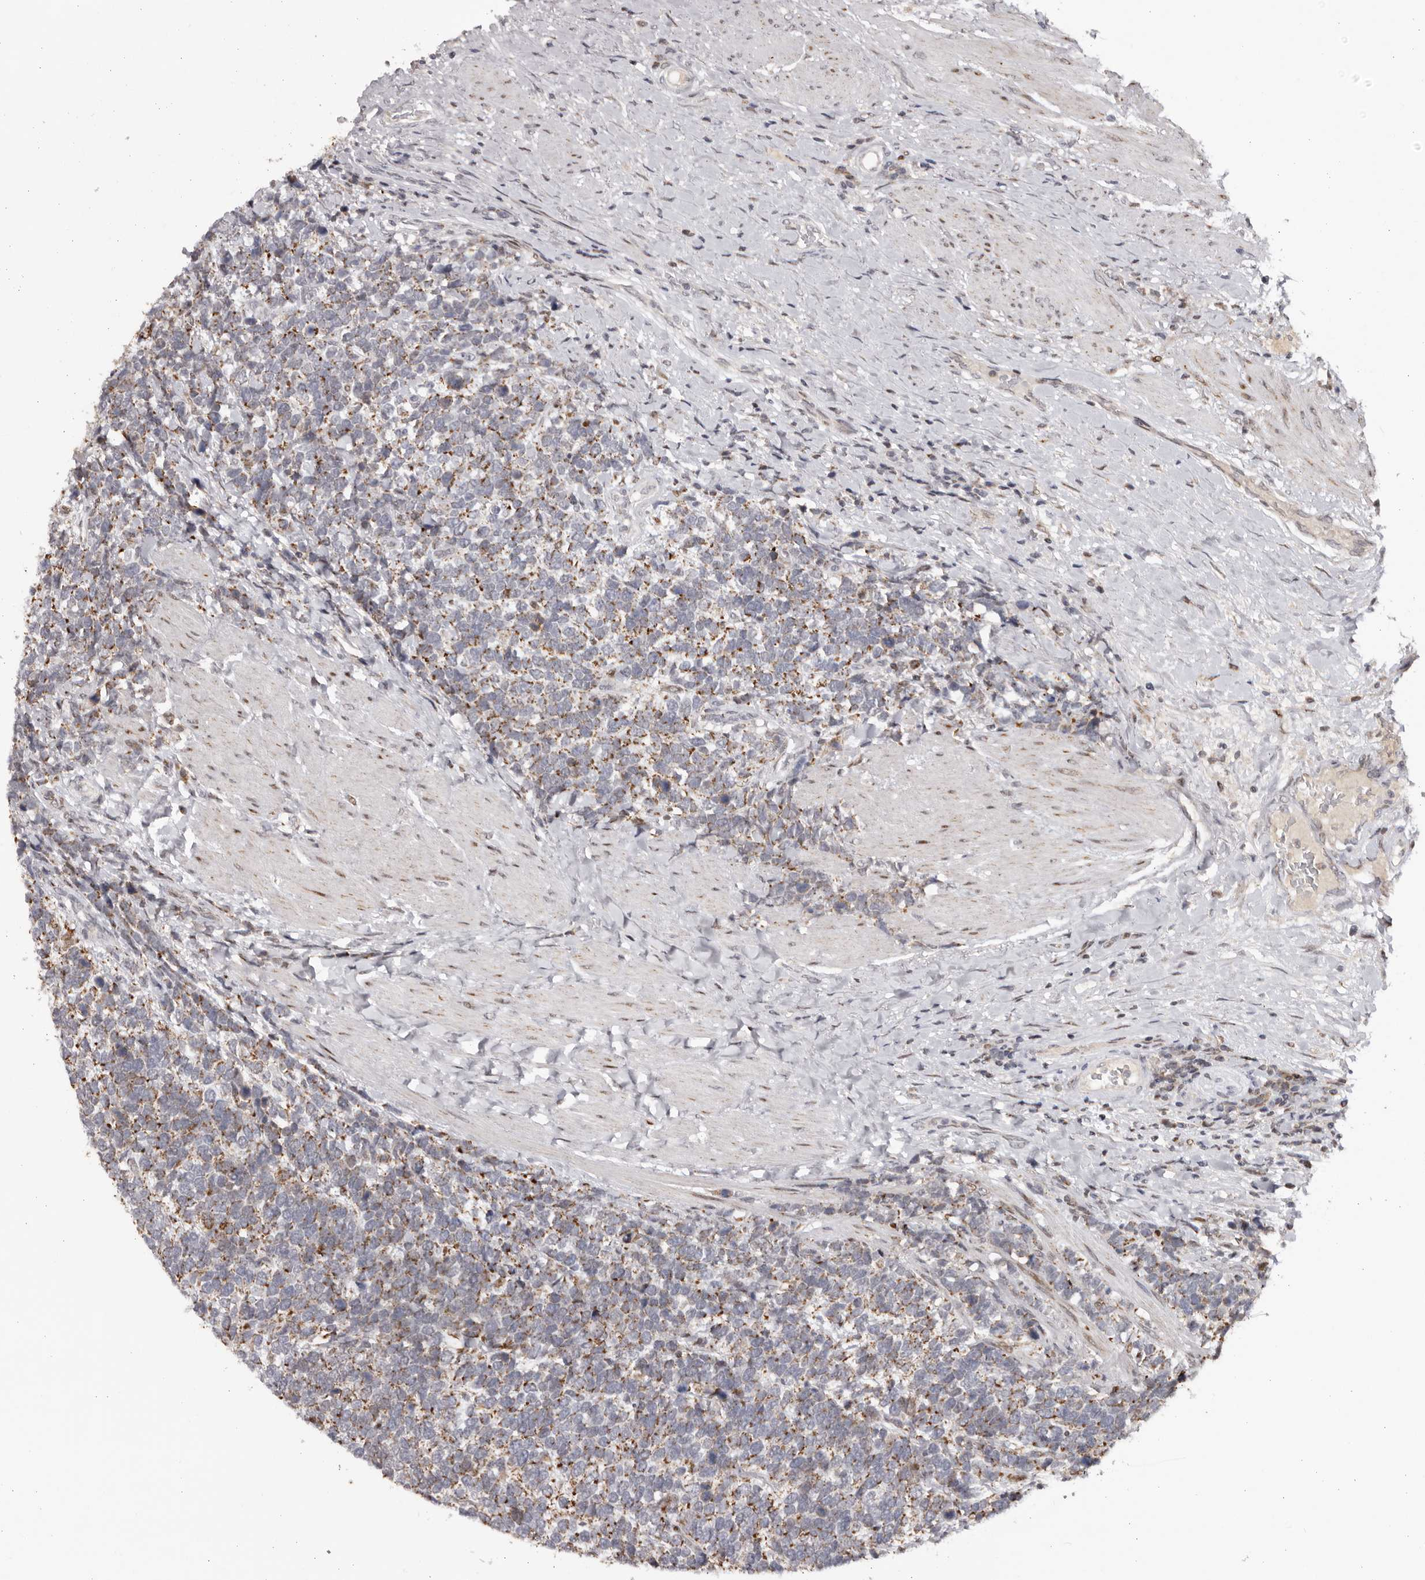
{"staining": {"intensity": "moderate", "quantity": ">75%", "location": "cytoplasmic/membranous"}, "tissue": "urothelial cancer", "cell_type": "Tumor cells", "image_type": "cancer", "snomed": [{"axis": "morphology", "description": "Urothelial carcinoma, High grade"}, {"axis": "topography", "description": "Urinary bladder"}], "caption": "Brown immunohistochemical staining in urothelial cancer demonstrates moderate cytoplasmic/membranous positivity in about >75% of tumor cells.", "gene": "C17orf99", "patient": {"sex": "female", "age": 82}}